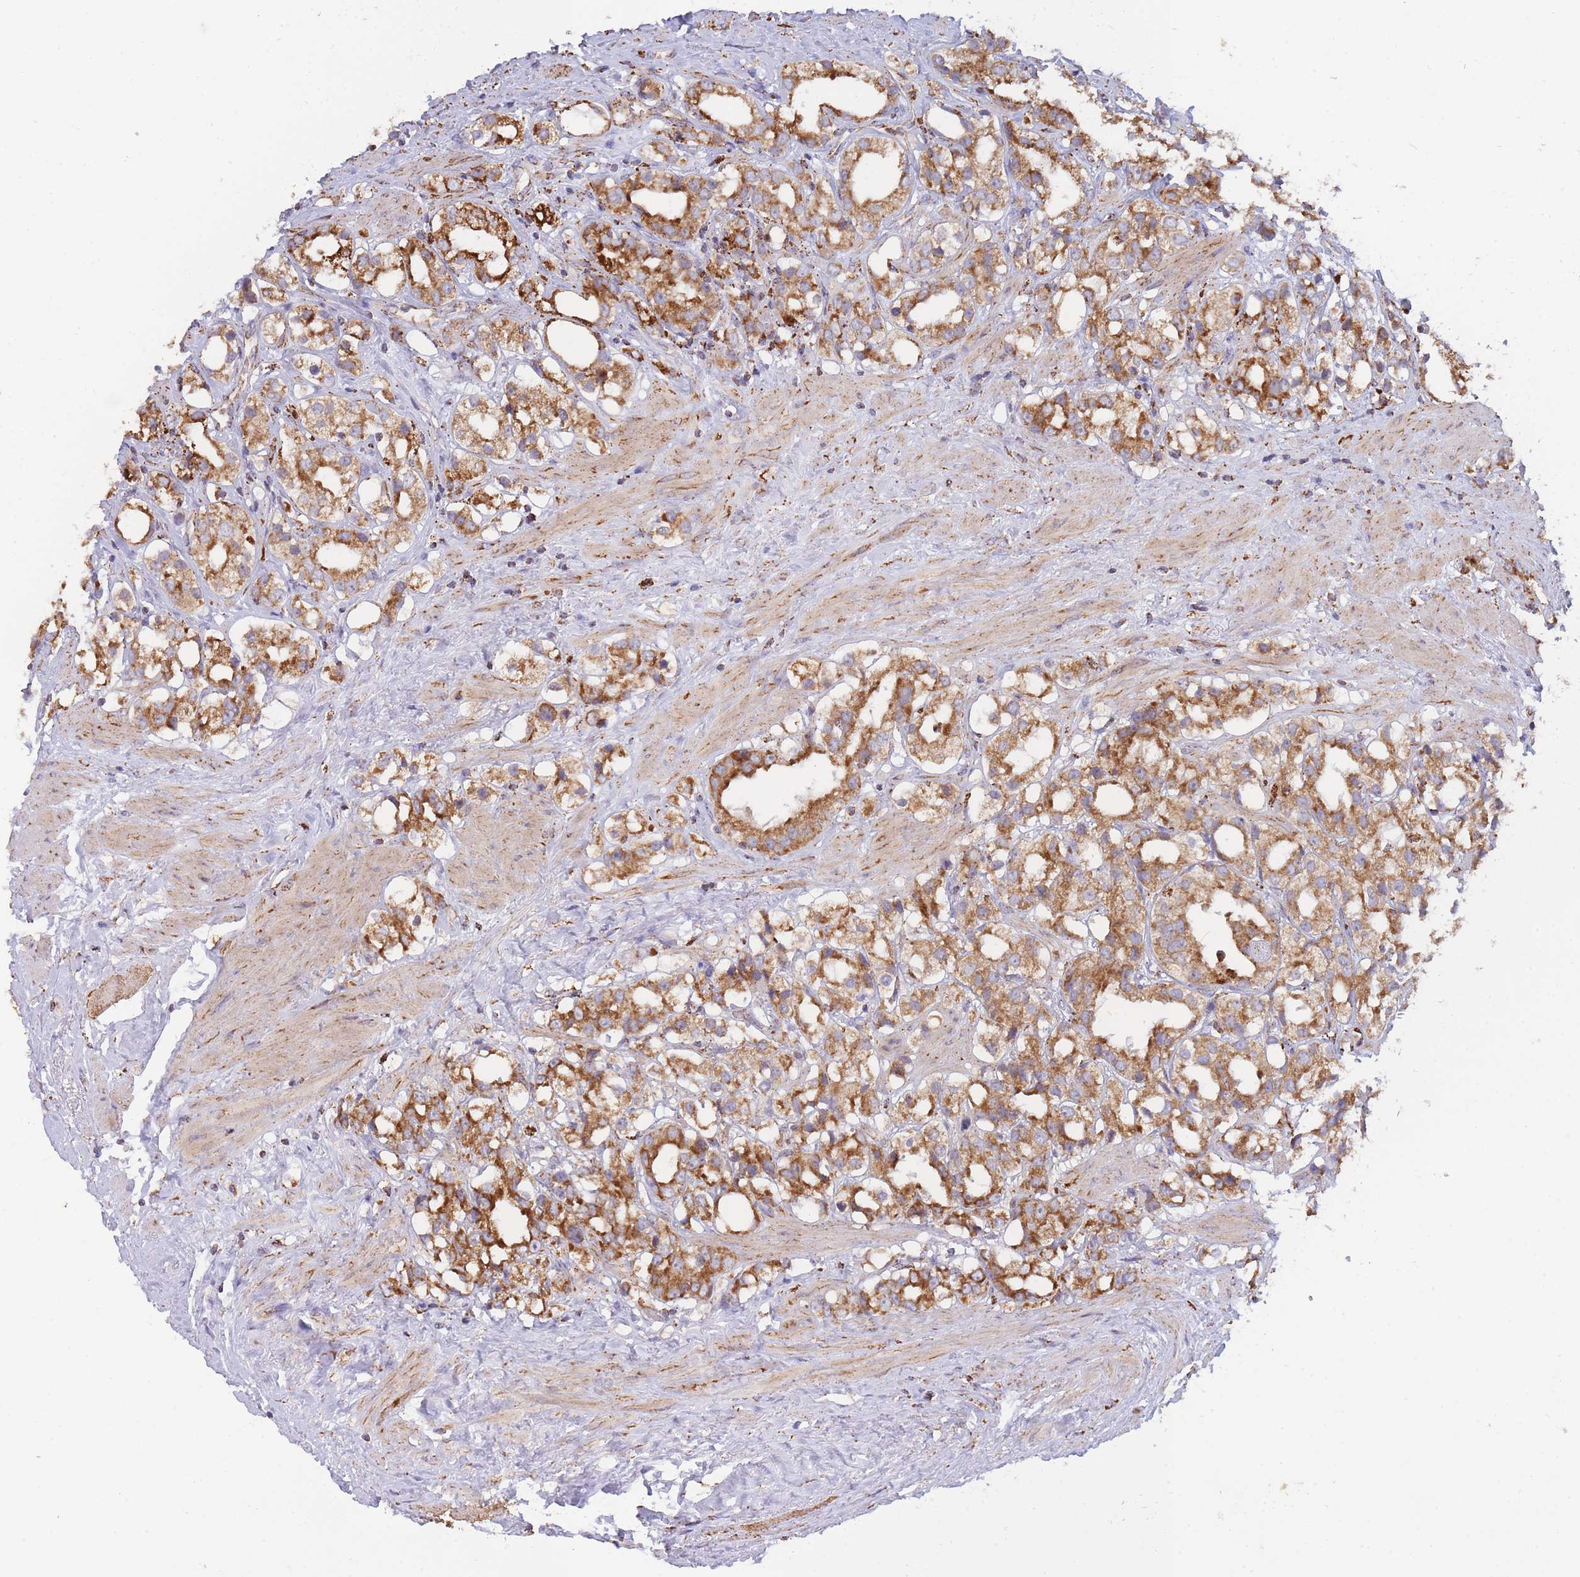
{"staining": {"intensity": "strong", "quantity": ">75%", "location": "cytoplasmic/membranous"}, "tissue": "prostate cancer", "cell_type": "Tumor cells", "image_type": "cancer", "snomed": [{"axis": "morphology", "description": "Adenocarcinoma, NOS"}, {"axis": "topography", "description": "Prostate"}], "caption": "Immunohistochemistry micrograph of human prostate adenocarcinoma stained for a protein (brown), which shows high levels of strong cytoplasmic/membranous expression in about >75% of tumor cells.", "gene": "MRPL17", "patient": {"sex": "male", "age": 79}}